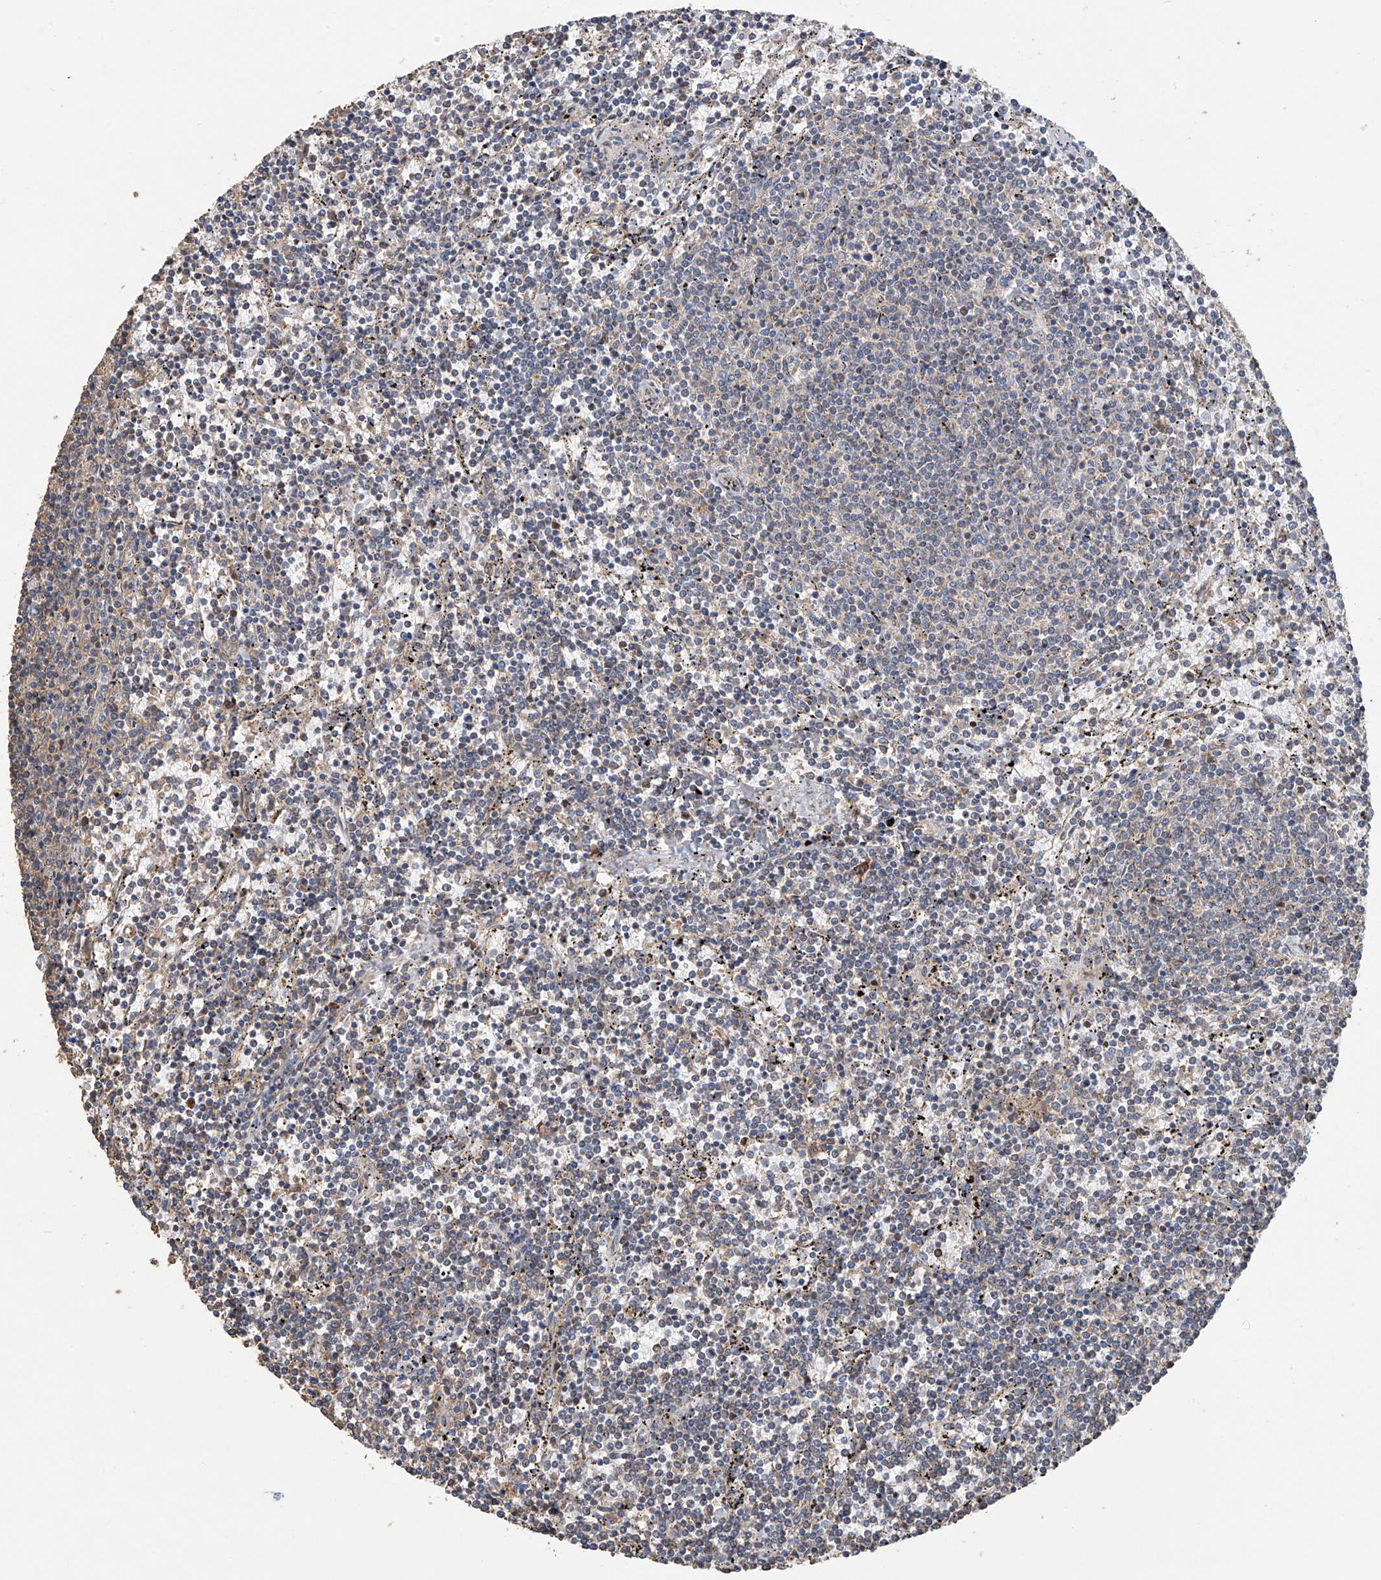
{"staining": {"intensity": "negative", "quantity": "none", "location": "none"}, "tissue": "lymphoma", "cell_type": "Tumor cells", "image_type": "cancer", "snomed": [{"axis": "morphology", "description": "Malignant lymphoma, non-Hodgkin's type, Low grade"}, {"axis": "topography", "description": "Spleen"}], "caption": "The histopathology image exhibits no significant staining in tumor cells of malignant lymphoma, non-Hodgkin's type (low-grade).", "gene": "SLC43A3", "patient": {"sex": "female", "age": 50}}